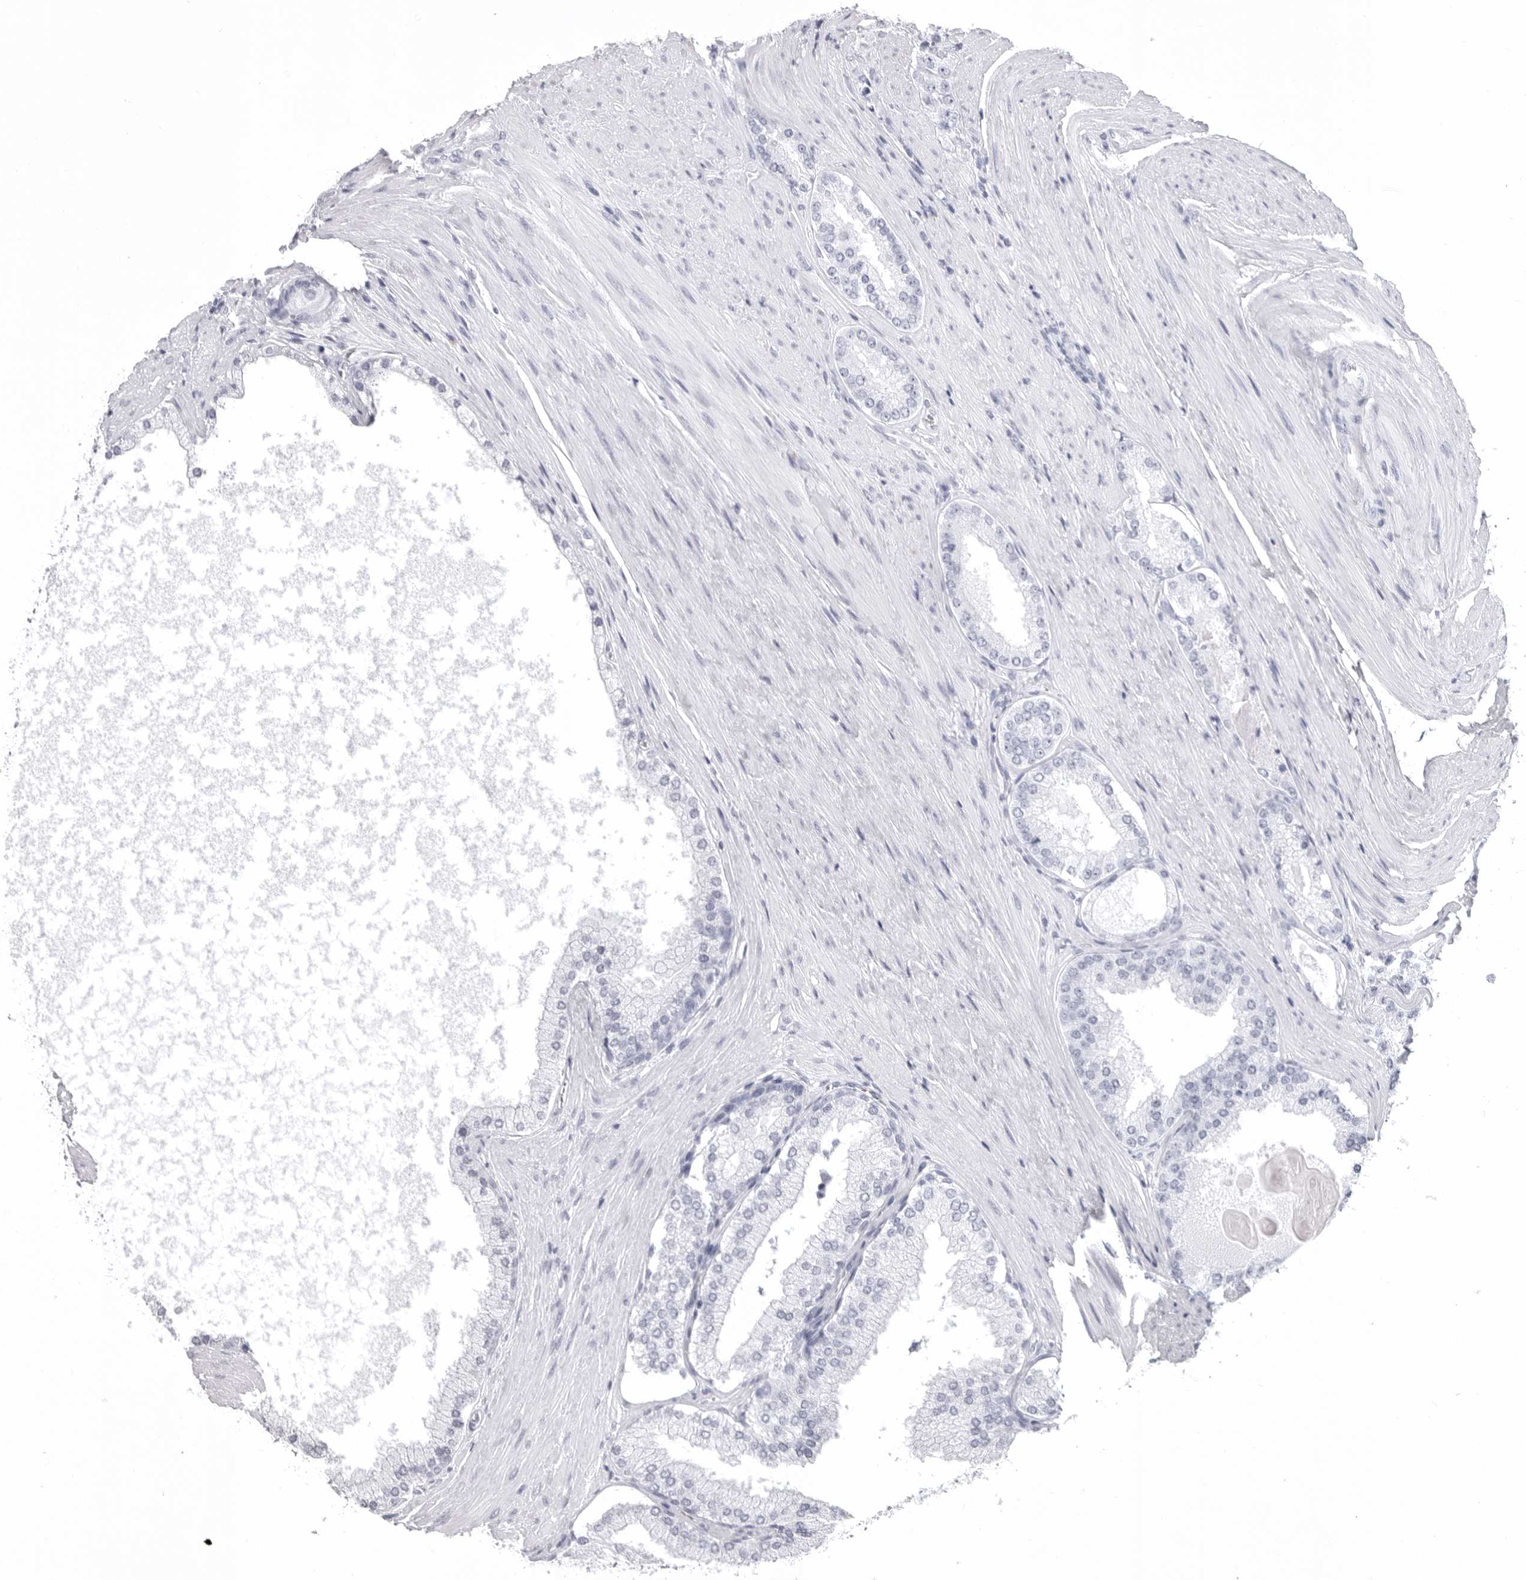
{"staining": {"intensity": "negative", "quantity": "none", "location": "none"}, "tissue": "prostate cancer", "cell_type": "Tumor cells", "image_type": "cancer", "snomed": [{"axis": "morphology", "description": "Adenocarcinoma, High grade"}, {"axis": "topography", "description": "Prostate"}], "caption": "Immunohistochemical staining of human prostate cancer reveals no significant positivity in tumor cells.", "gene": "LGALS4", "patient": {"sex": "male", "age": 60}}